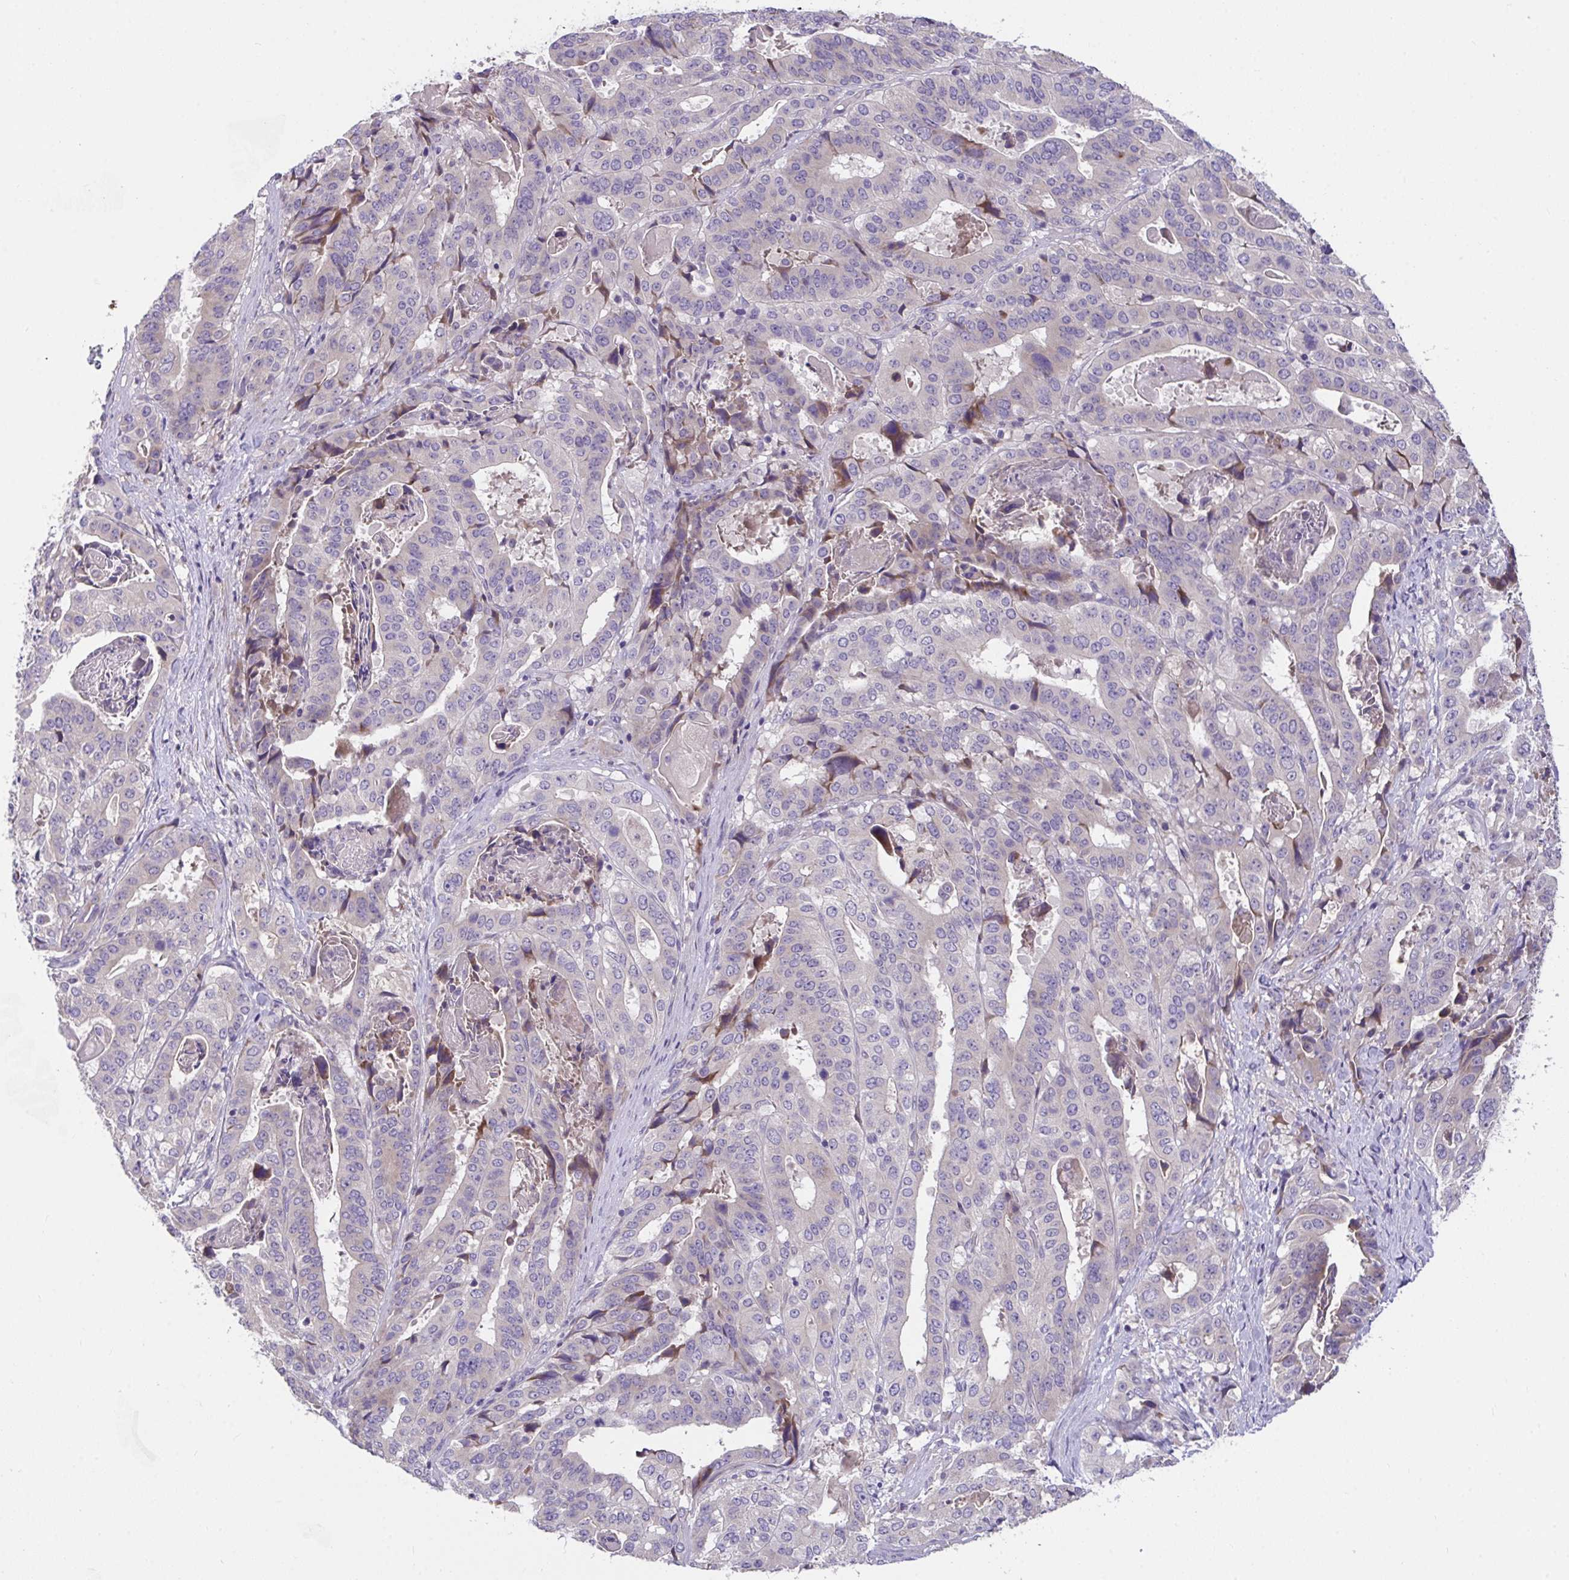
{"staining": {"intensity": "moderate", "quantity": "<25%", "location": "cytoplasmic/membranous"}, "tissue": "stomach cancer", "cell_type": "Tumor cells", "image_type": "cancer", "snomed": [{"axis": "morphology", "description": "Adenocarcinoma, NOS"}, {"axis": "topography", "description": "Stomach"}], "caption": "Immunohistochemical staining of stomach cancer displays low levels of moderate cytoplasmic/membranous protein staining in about <25% of tumor cells. The protein is stained brown, and the nuclei are stained in blue (DAB IHC with brightfield microscopy, high magnification).", "gene": "SUSD4", "patient": {"sex": "male", "age": 48}}